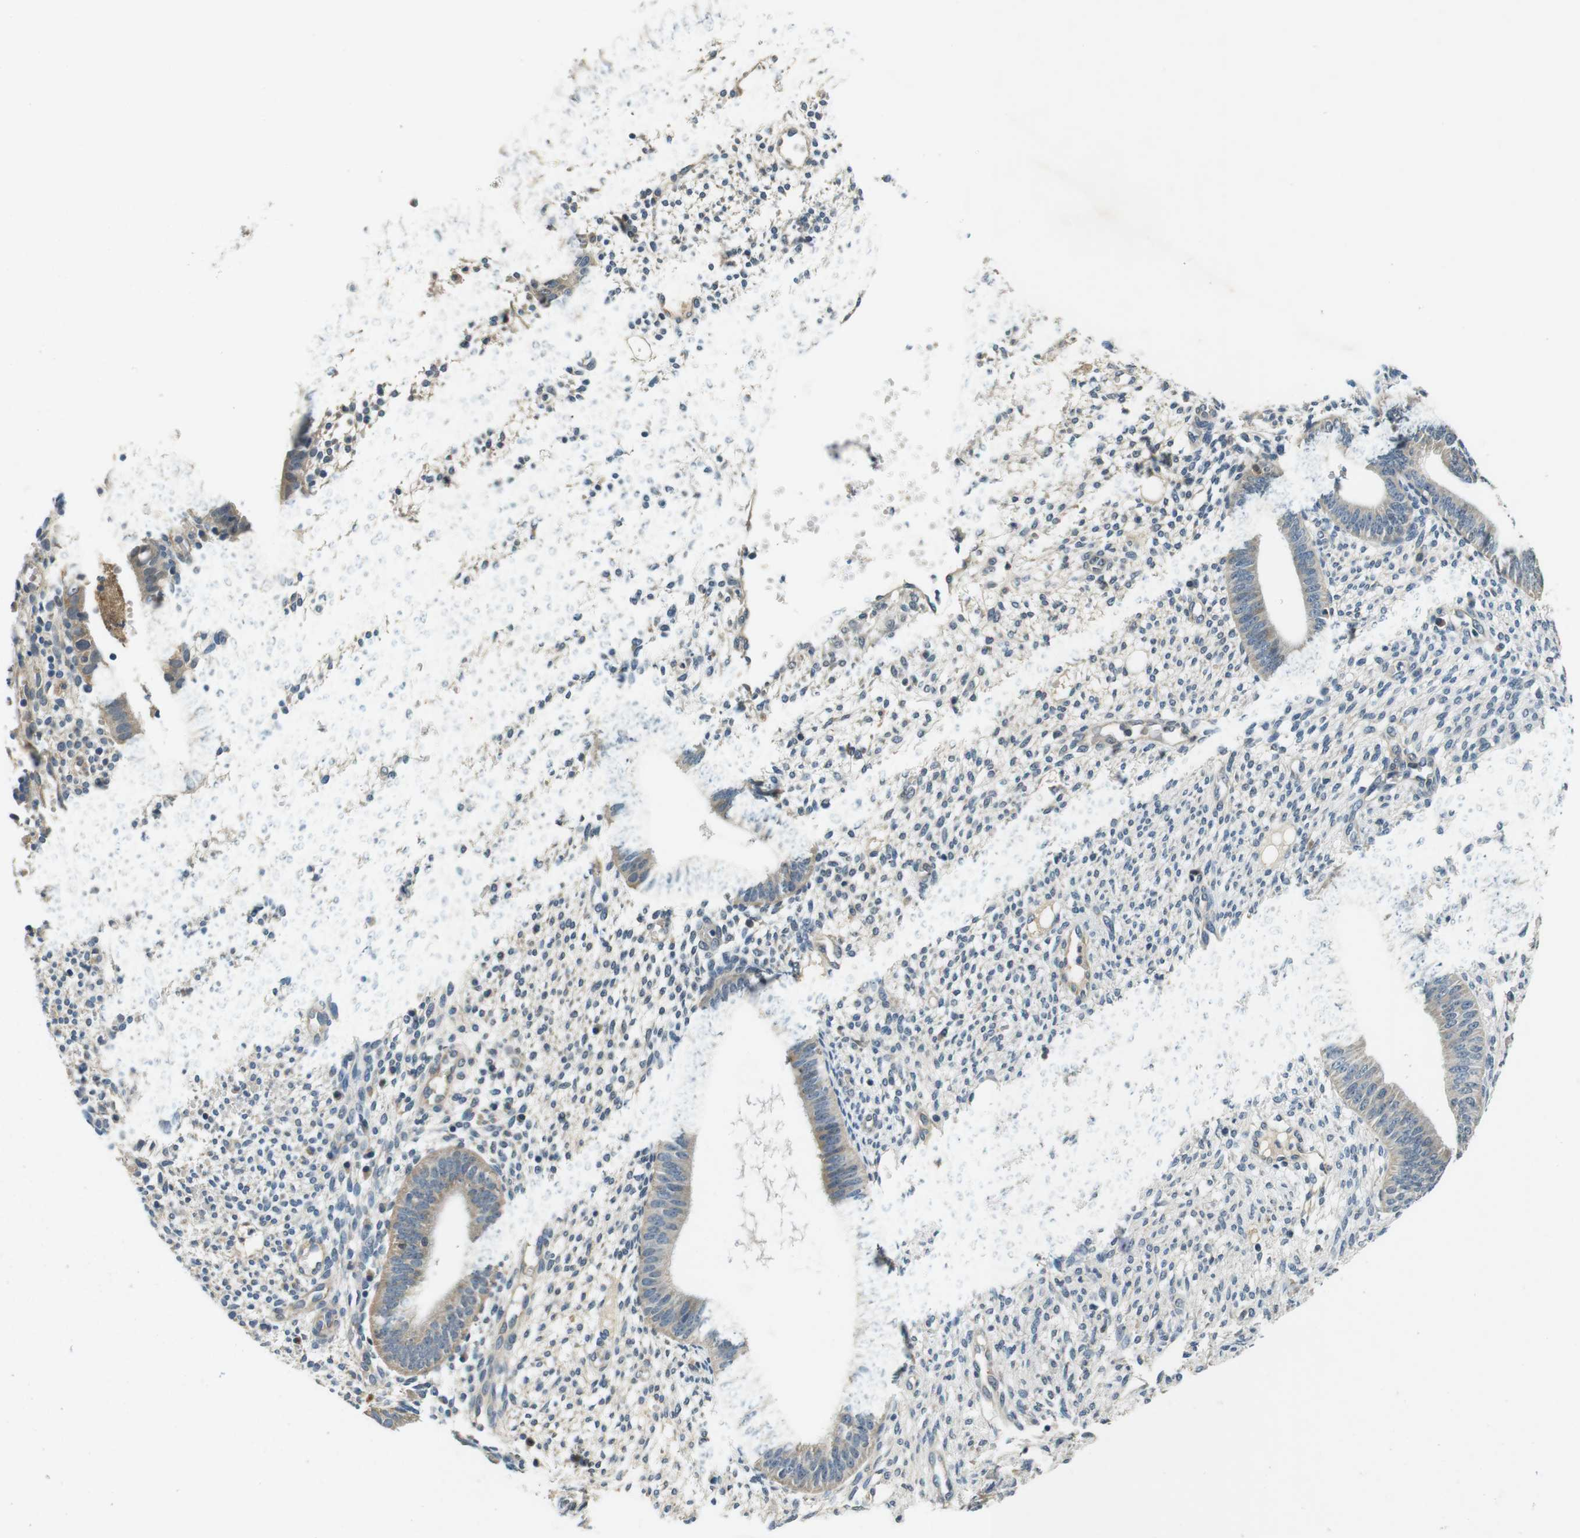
{"staining": {"intensity": "negative", "quantity": "none", "location": "none"}, "tissue": "endometrium", "cell_type": "Cells in endometrial stroma", "image_type": "normal", "snomed": [{"axis": "morphology", "description": "Normal tissue, NOS"}, {"axis": "topography", "description": "Endometrium"}], "caption": "IHC histopathology image of benign endometrium: human endometrium stained with DAB displays no significant protein positivity in cells in endometrial stroma.", "gene": "DTNA", "patient": {"sex": "female", "age": 35}}